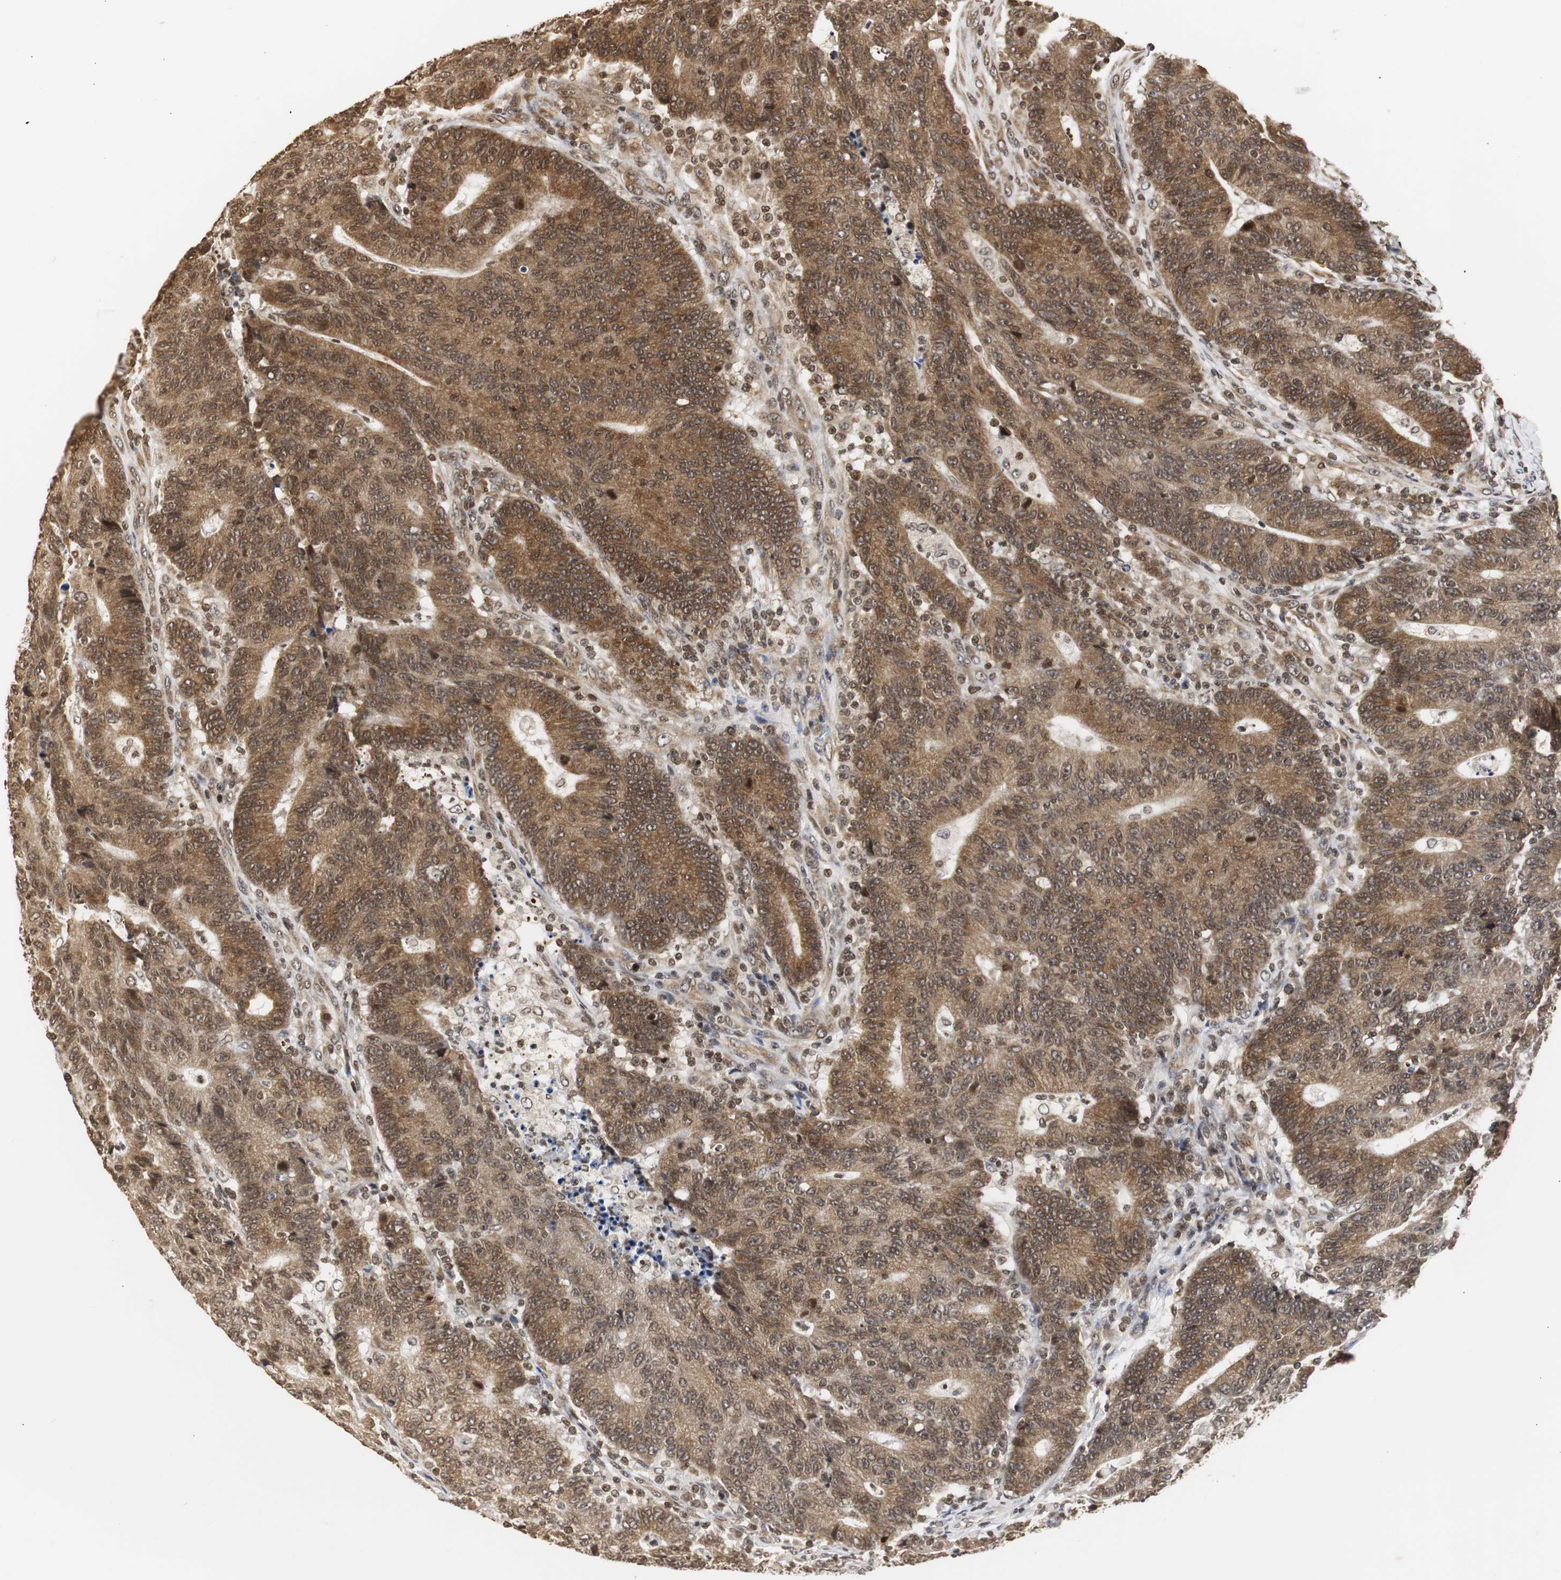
{"staining": {"intensity": "strong", "quantity": ">75%", "location": "cytoplasmic/membranous"}, "tissue": "colorectal cancer", "cell_type": "Tumor cells", "image_type": "cancer", "snomed": [{"axis": "morphology", "description": "Normal tissue, NOS"}, {"axis": "morphology", "description": "Adenocarcinoma, NOS"}, {"axis": "topography", "description": "Colon"}], "caption": "Immunohistochemical staining of colorectal adenocarcinoma reveals high levels of strong cytoplasmic/membranous expression in approximately >75% of tumor cells. Nuclei are stained in blue.", "gene": "ZFC3H1", "patient": {"sex": "female", "age": 75}}